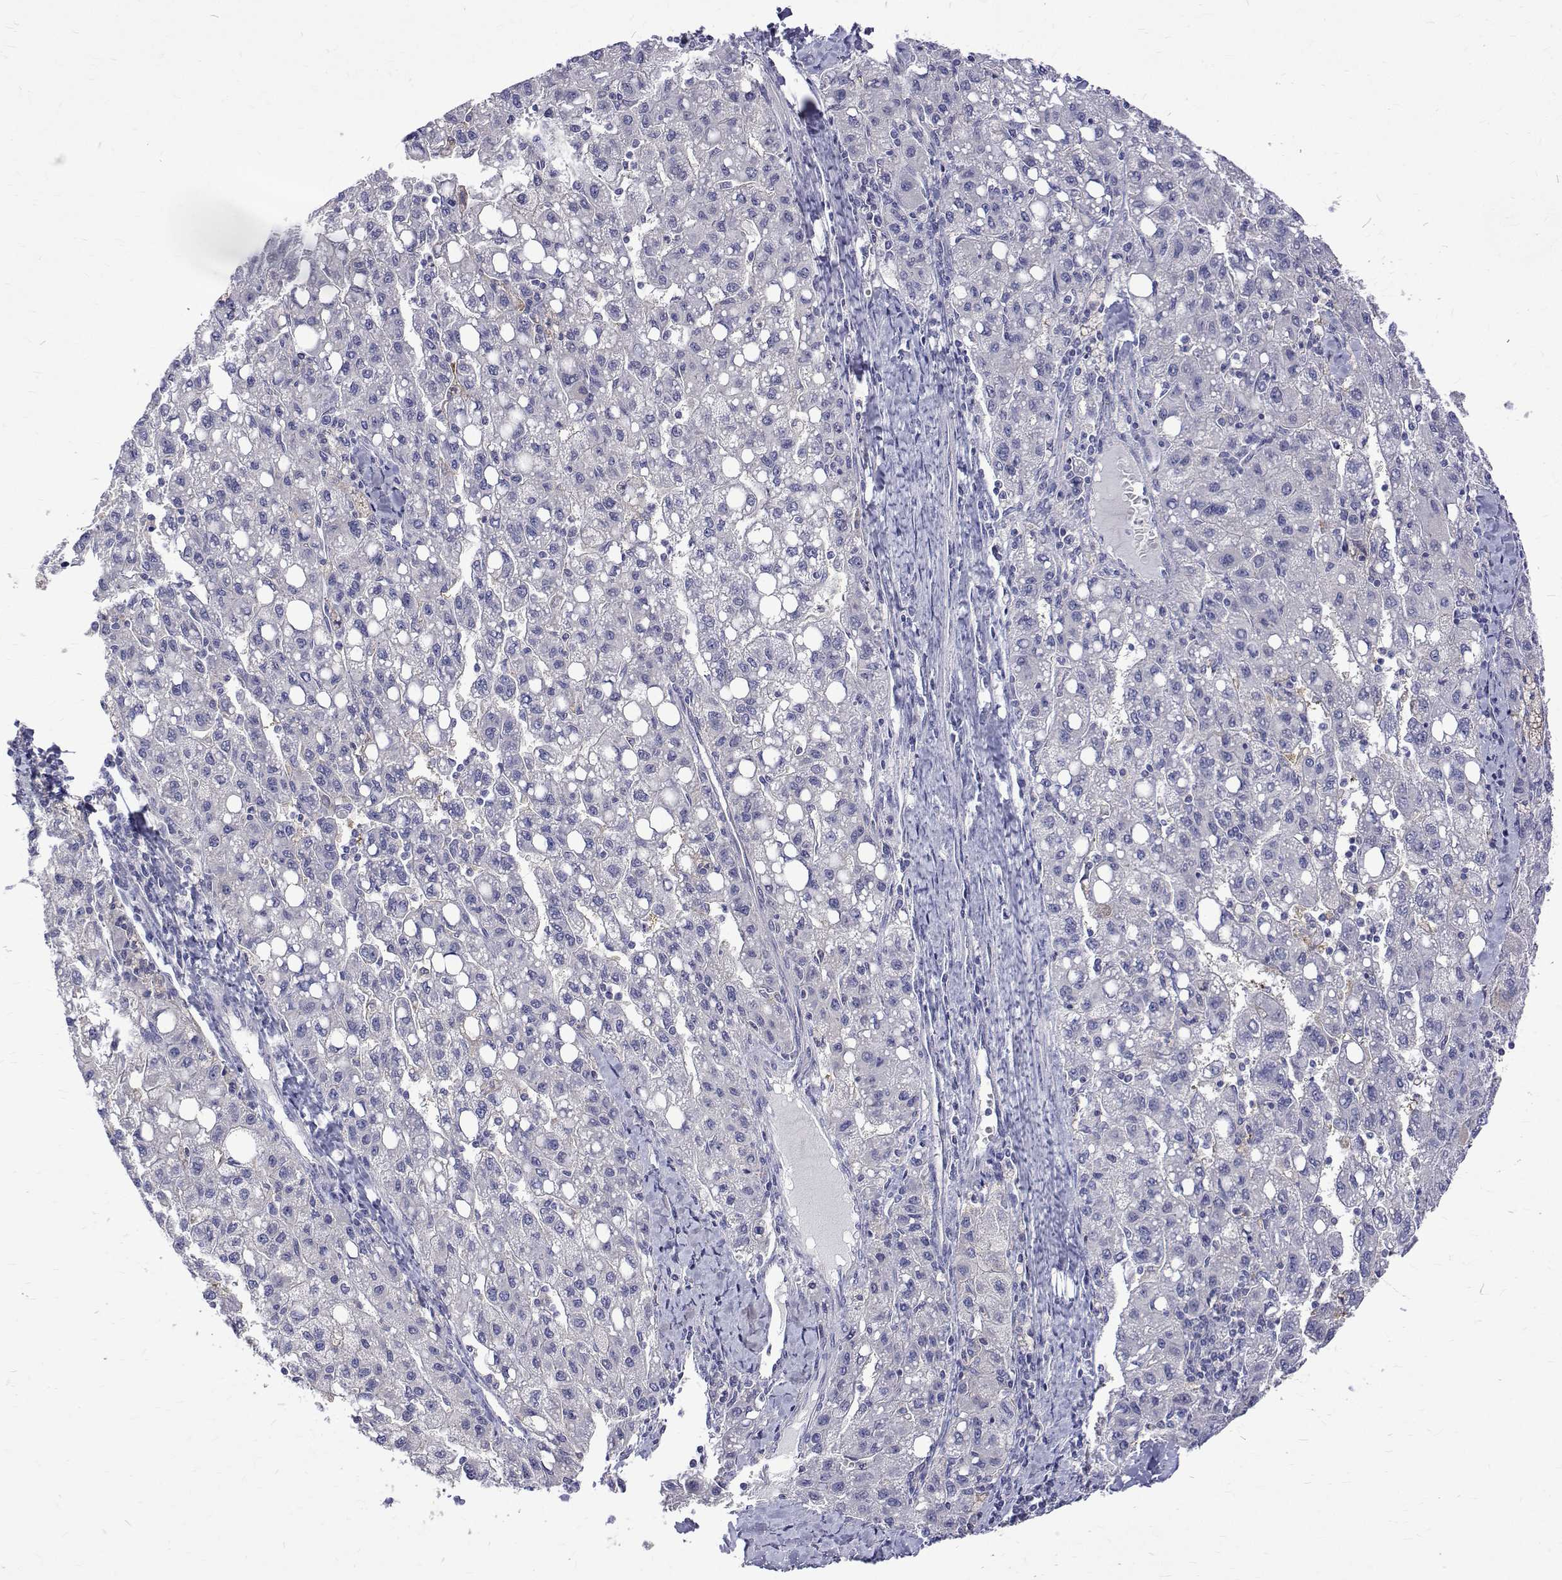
{"staining": {"intensity": "negative", "quantity": "none", "location": "none"}, "tissue": "liver cancer", "cell_type": "Tumor cells", "image_type": "cancer", "snomed": [{"axis": "morphology", "description": "Carcinoma, Hepatocellular, NOS"}, {"axis": "topography", "description": "Liver"}], "caption": "Image shows no significant protein positivity in tumor cells of liver cancer.", "gene": "PADI1", "patient": {"sex": "female", "age": 82}}